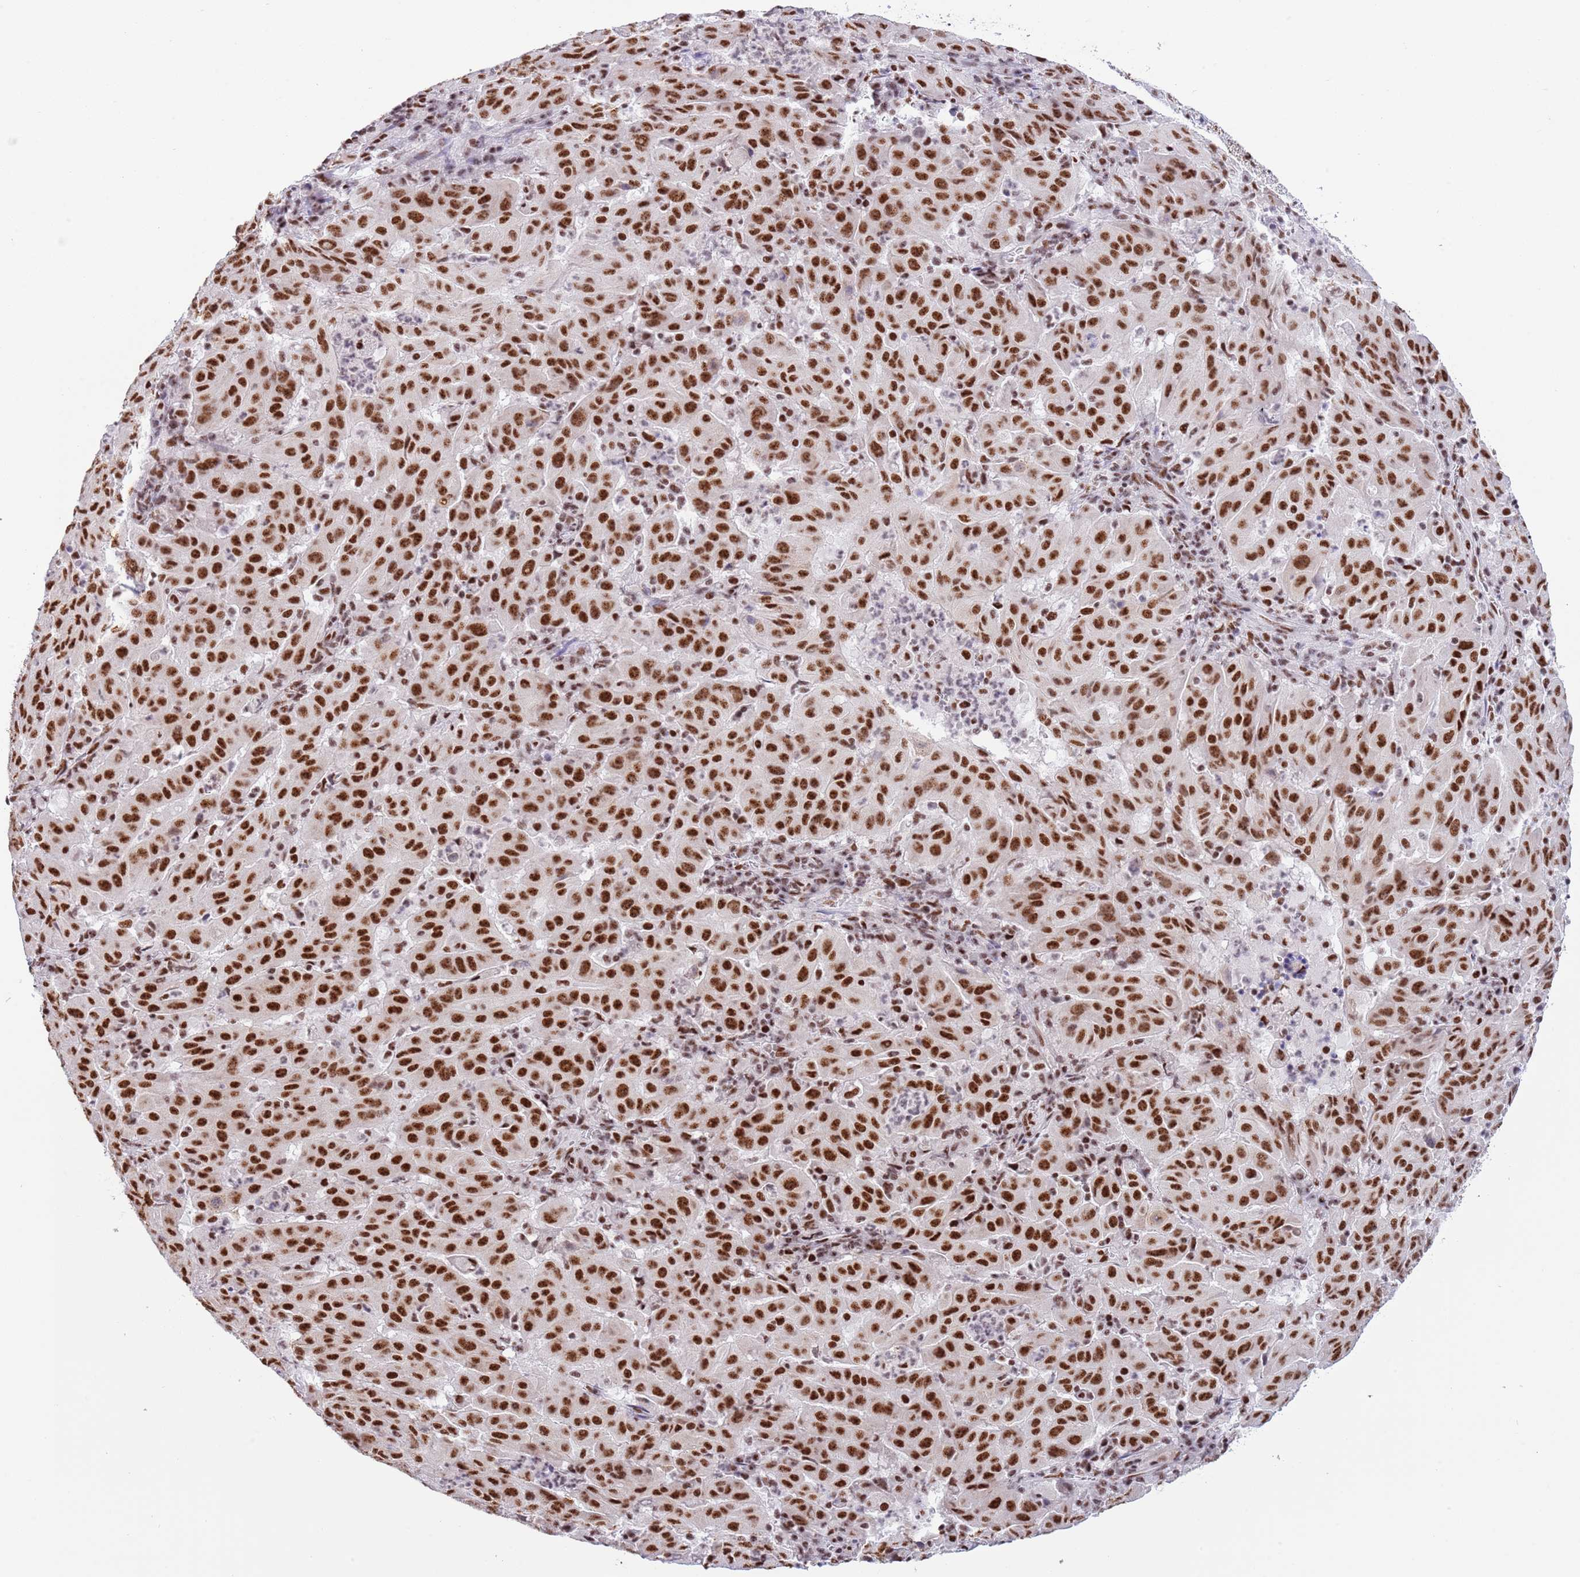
{"staining": {"intensity": "strong", "quantity": ">75%", "location": "nuclear"}, "tissue": "pancreatic cancer", "cell_type": "Tumor cells", "image_type": "cancer", "snomed": [{"axis": "morphology", "description": "Adenocarcinoma, NOS"}, {"axis": "topography", "description": "Pancreas"}], "caption": "Immunohistochemical staining of human adenocarcinoma (pancreatic) displays high levels of strong nuclear protein positivity in approximately >75% of tumor cells. Nuclei are stained in blue.", "gene": "SF3A2", "patient": {"sex": "male", "age": 63}}